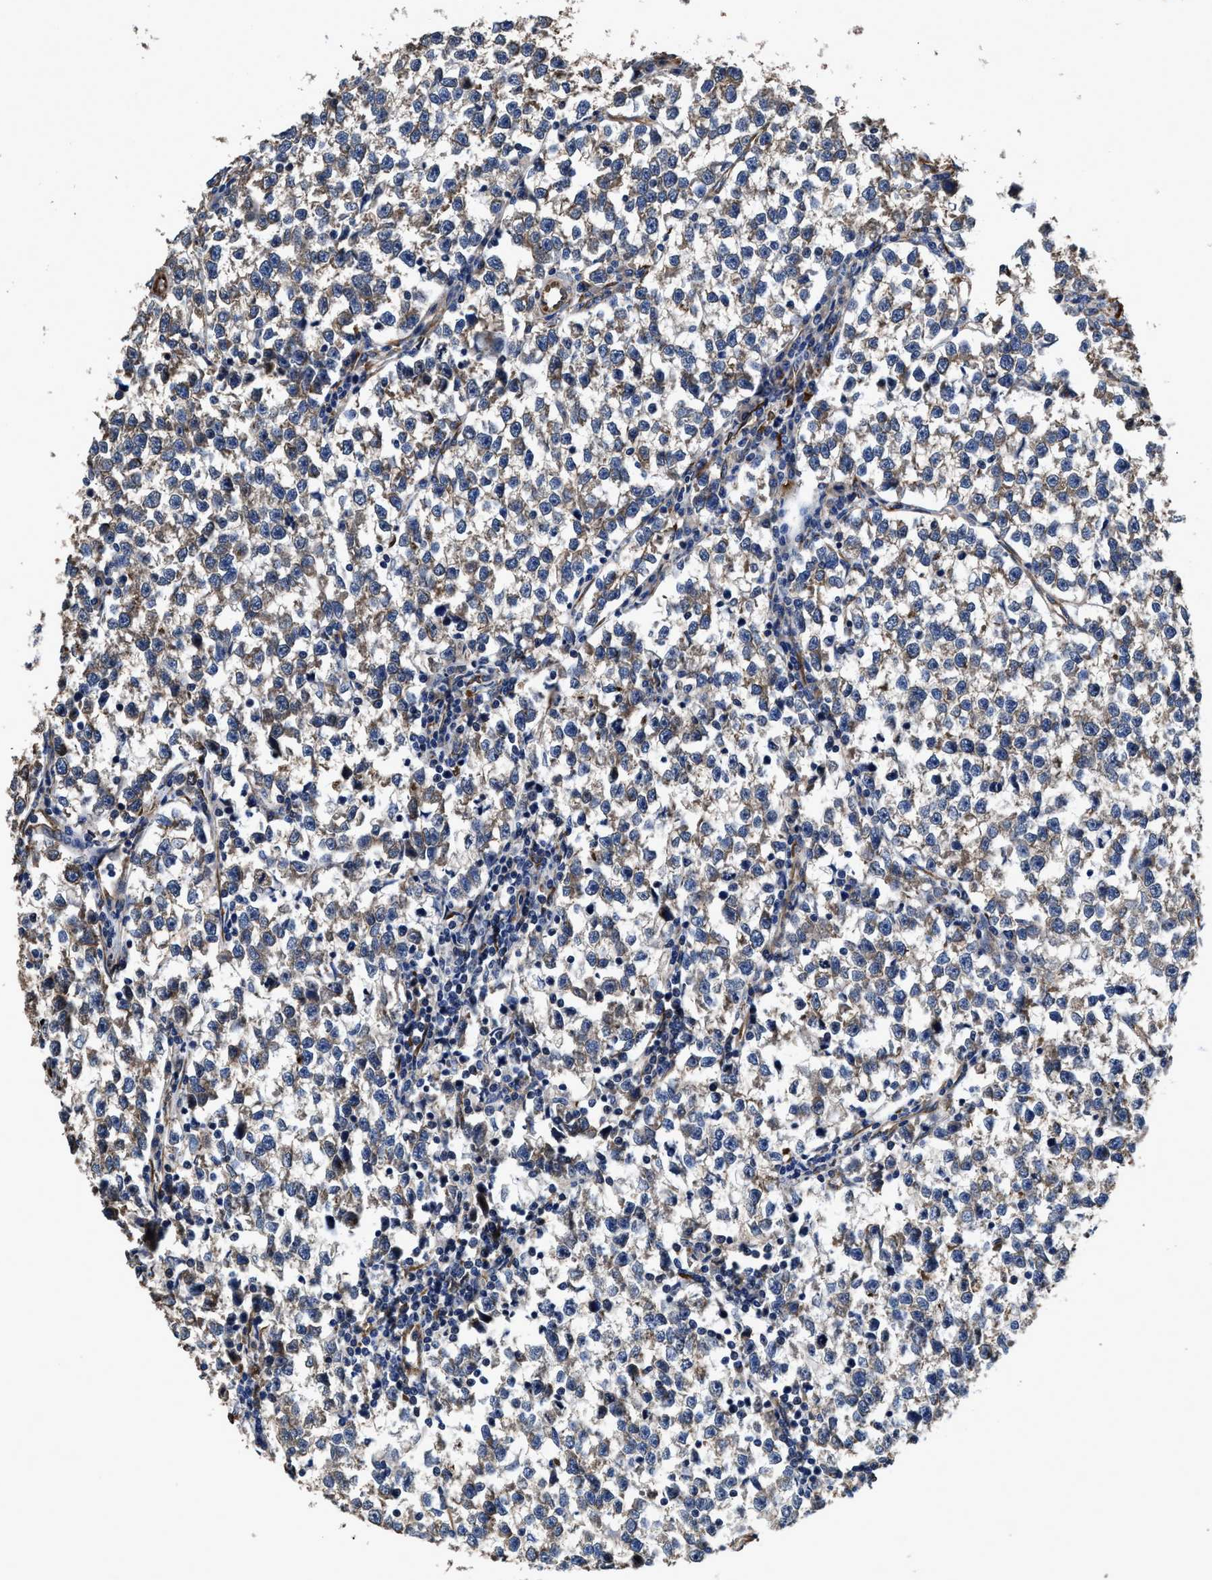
{"staining": {"intensity": "weak", "quantity": ">75%", "location": "cytoplasmic/membranous"}, "tissue": "testis cancer", "cell_type": "Tumor cells", "image_type": "cancer", "snomed": [{"axis": "morphology", "description": "Normal tissue, NOS"}, {"axis": "morphology", "description": "Seminoma, NOS"}, {"axis": "topography", "description": "Testis"}], "caption": "This is an image of IHC staining of testis cancer, which shows weak positivity in the cytoplasmic/membranous of tumor cells.", "gene": "IDNK", "patient": {"sex": "male", "age": 43}}